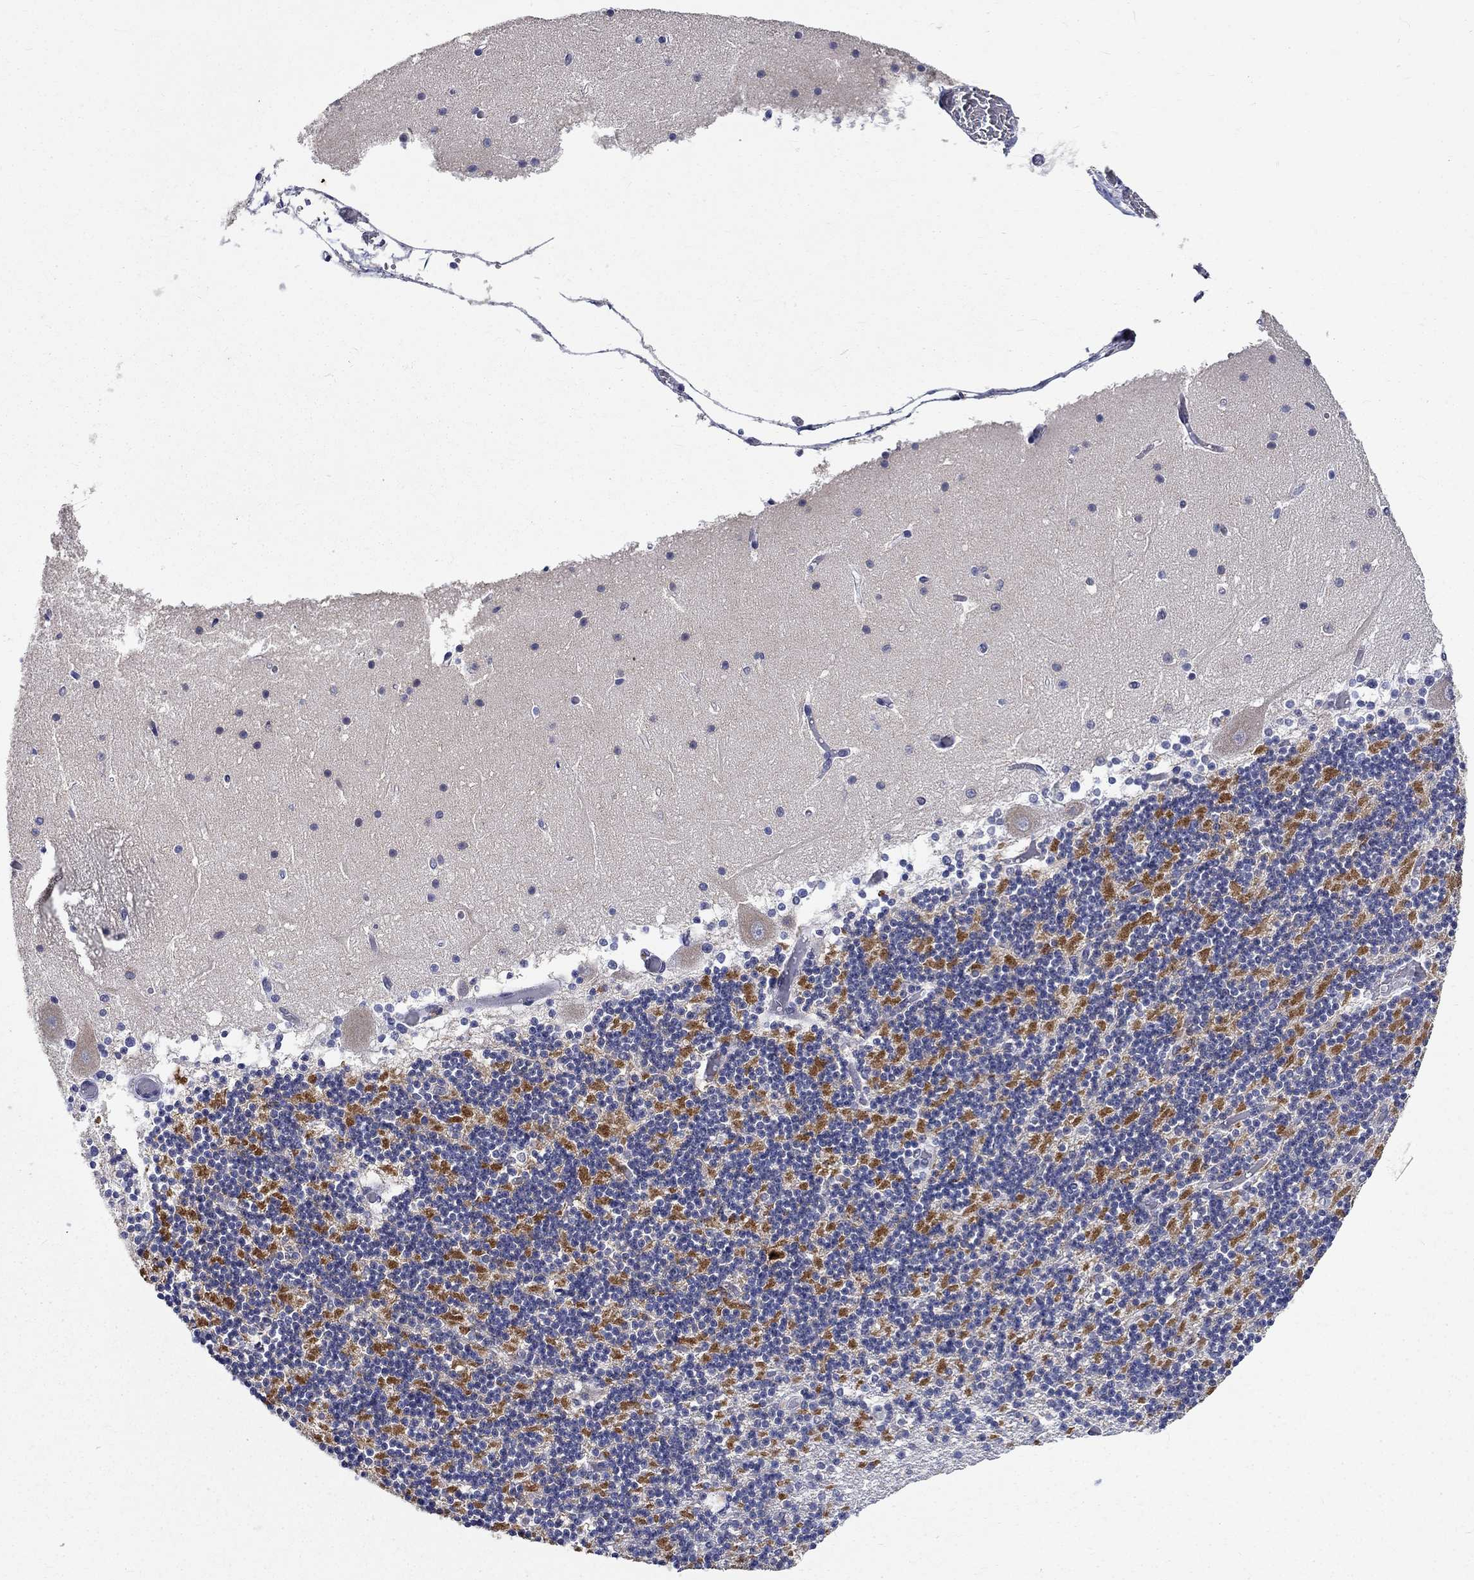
{"staining": {"intensity": "strong", "quantity": "<25%", "location": "cytoplasmic/membranous"}, "tissue": "cerebellum", "cell_type": "Cells in granular layer", "image_type": "normal", "snomed": [{"axis": "morphology", "description": "Normal tissue, NOS"}, {"axis": "topography", "description": "Cerebellum"}], "caption": "This is an image of IHC staining of unremarkable cerebellum, which shows strong positivity in the cytoplasmic/membranous of cells in granular layer.", "gene": "GRIN1", "patient": {"sex": "female", "age": 28}}